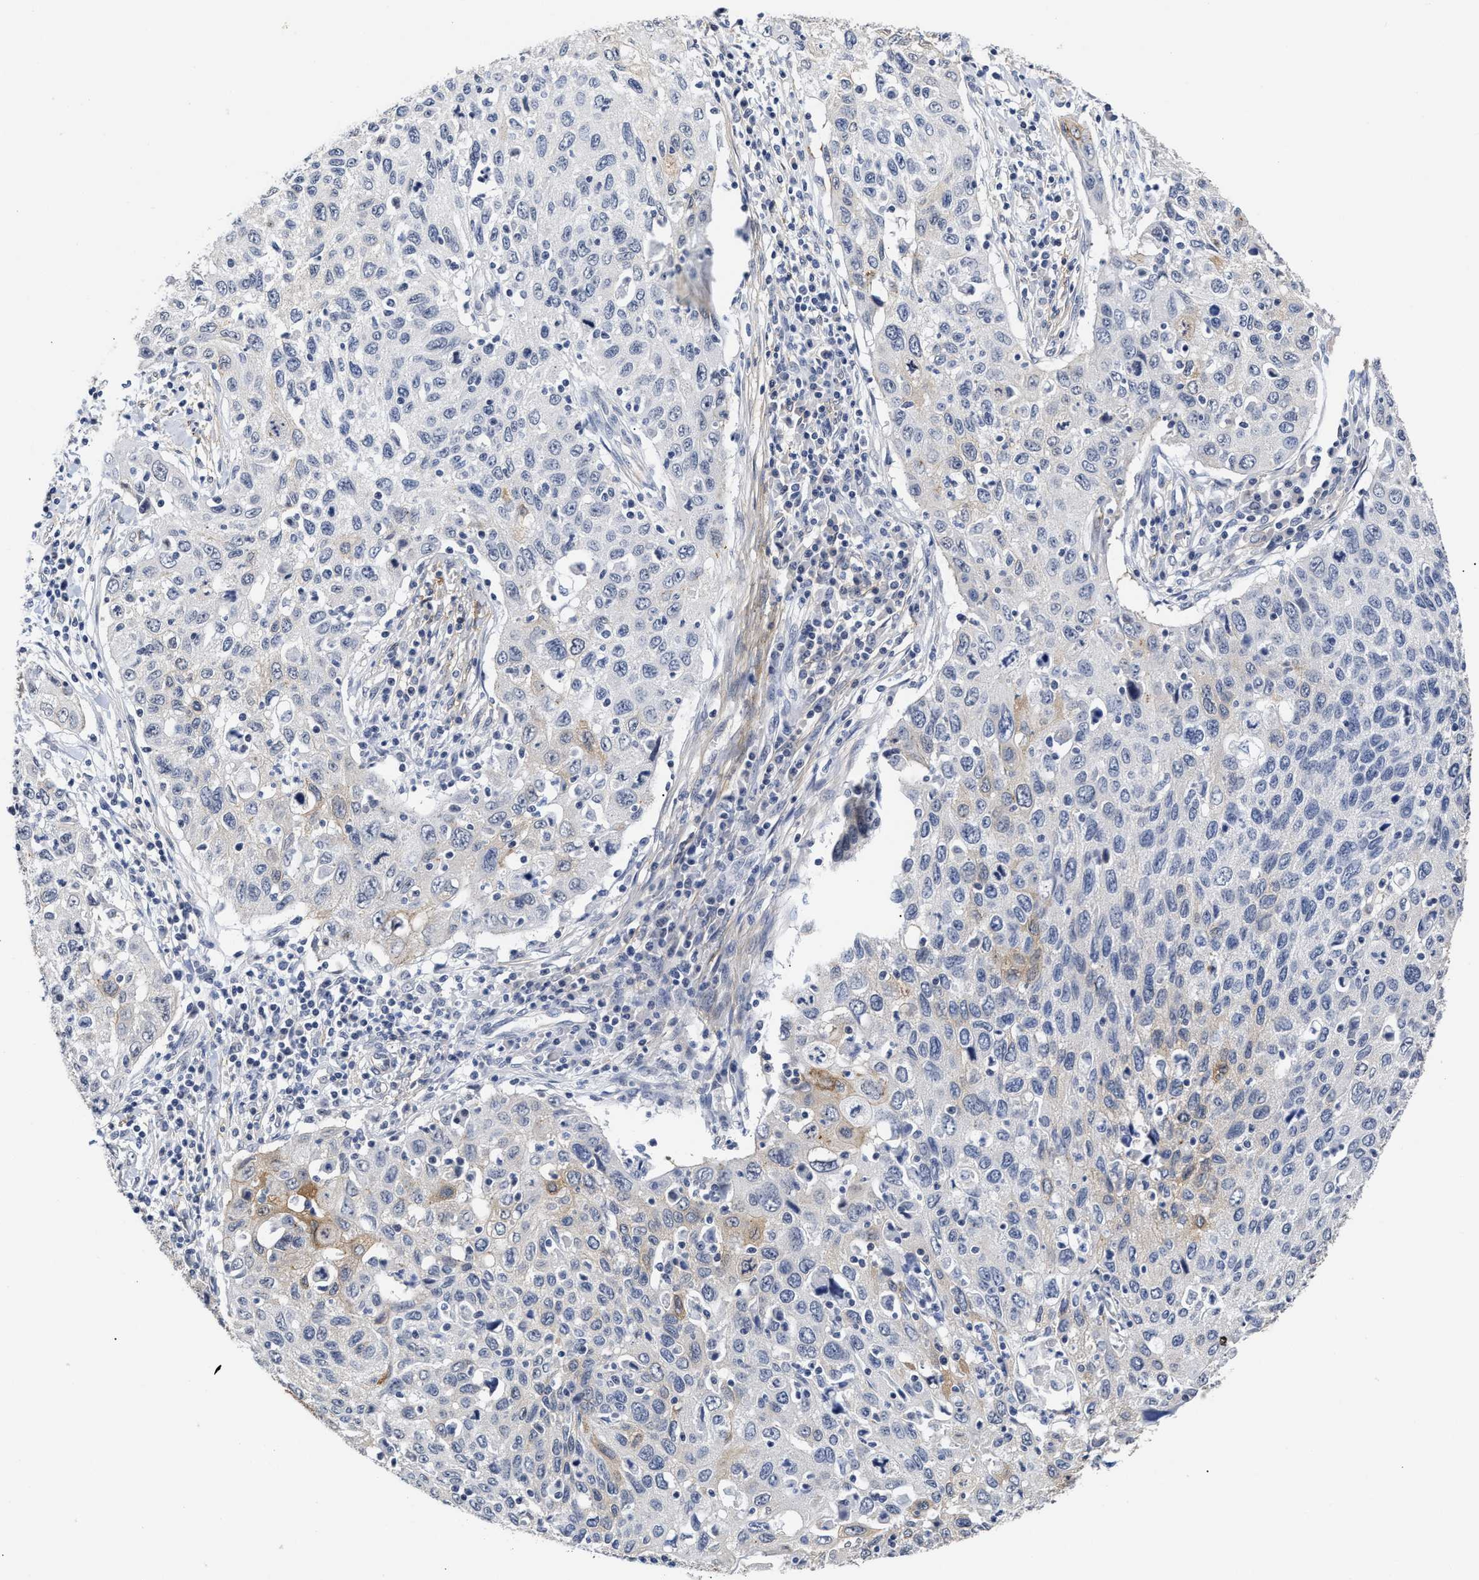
{"staining": {"intensity": "weak", "quantity": "<25%", "location": "cytoplasmic/membranous"}, "tissue": "cervical cancer", "cell_type": "Tumor cells", "image_type": "cancer", "snomed": [{"axis": "morphology", "description": "Squamous cell carcinoma, NOS"}, {"axis": "topography", "description": "Cervix"}], "caption": "Tumor cells are negative for brown protein staining in cervical cancer.", "gene": "AHNAK2", "patient": {"sex": "female", "age": 53}}